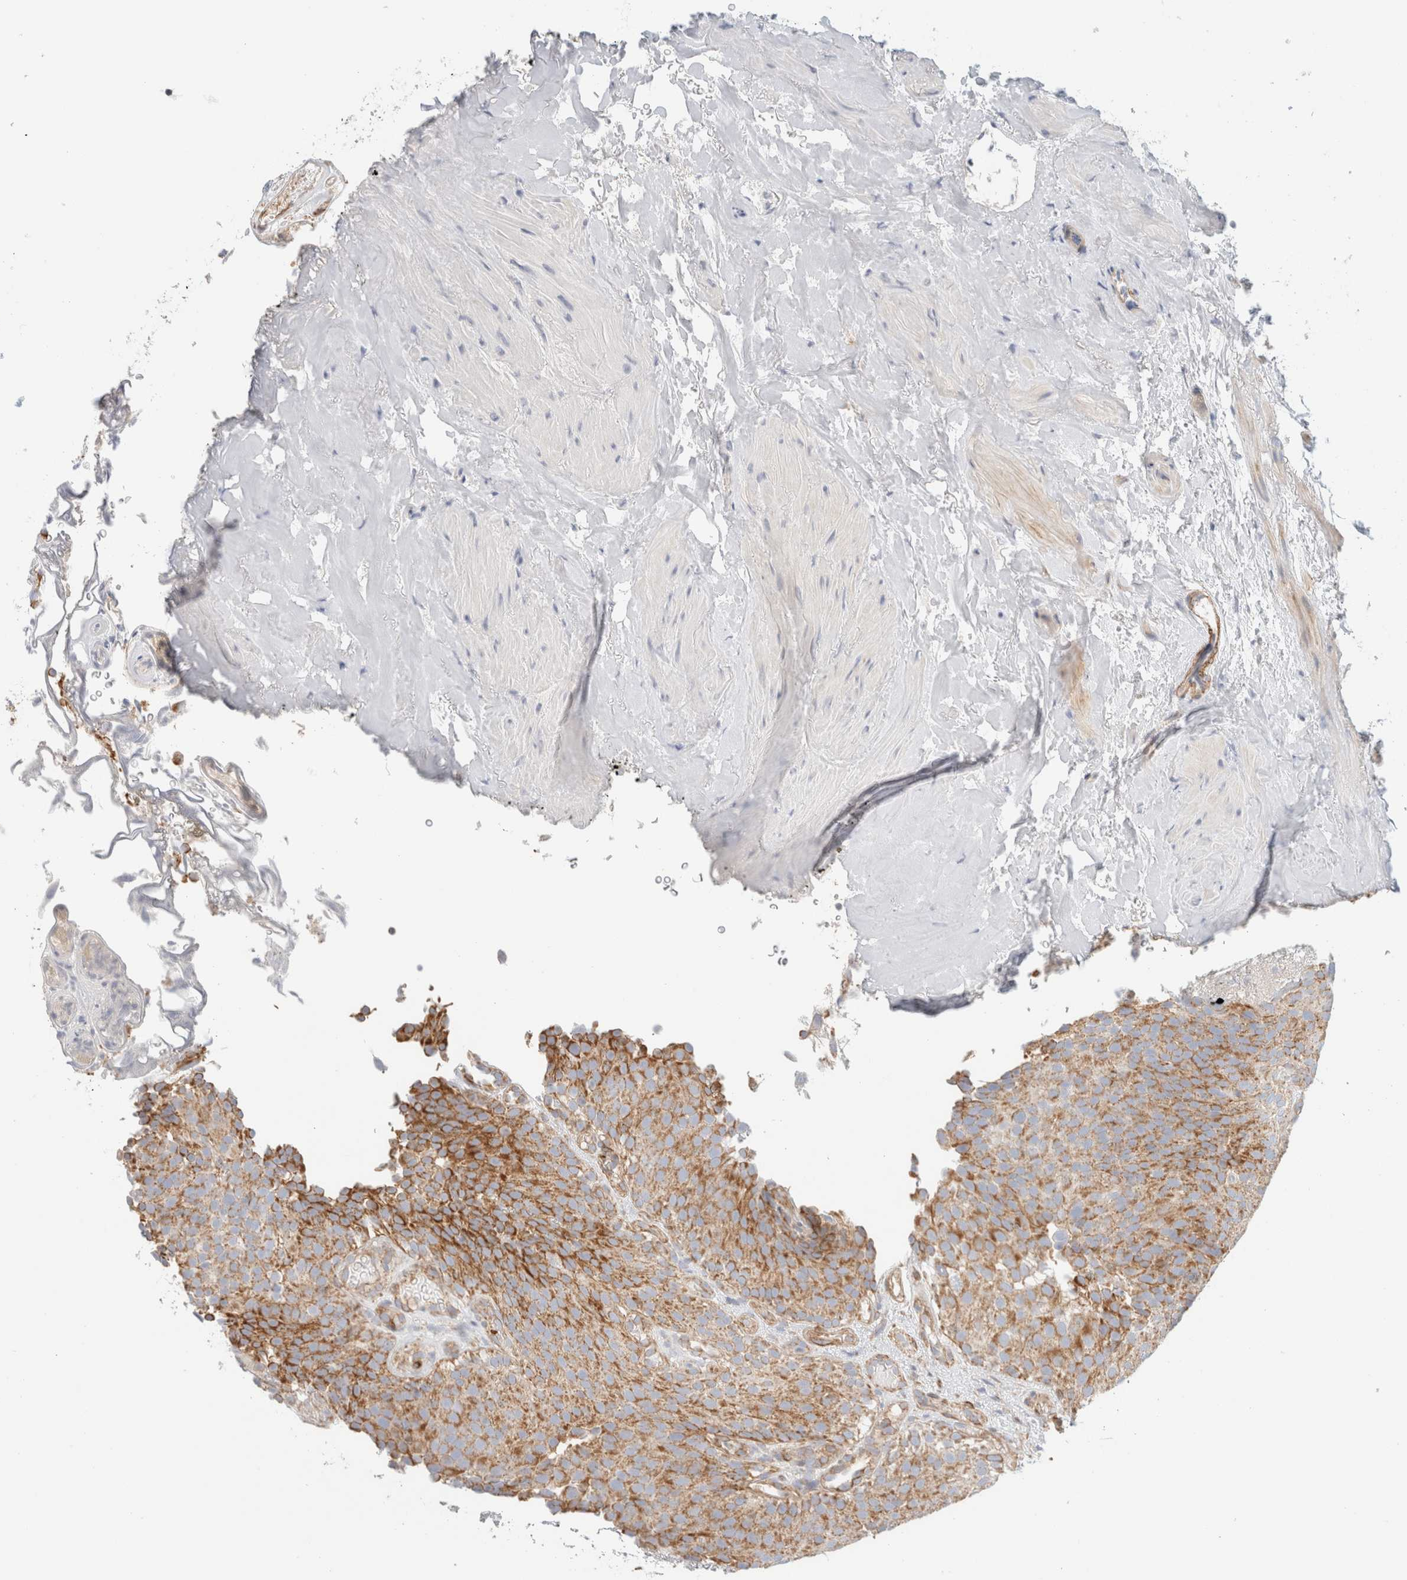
{"staining": {"intensity": "moderate", "quantity": ">75%", "location": "cytoplasmic/membranous"}, "tissue": "urothelial cancer", "cell_type": "Tumor cells", "image_type": "cancer", "snomed": [{"axis": "morphology", "description": "Urothelial carcinoma, Low grade"}, {"axis": "topography", "description": "Urinary bladder"}], "caption": "Moderate cytoplasmic/membranous positivity for a protein is present in about >75% of tumor cells of urothelial cancer using immunohistochemistry.", "gene": "MRM3", "patient": {"sex": "male", "age": 78}}